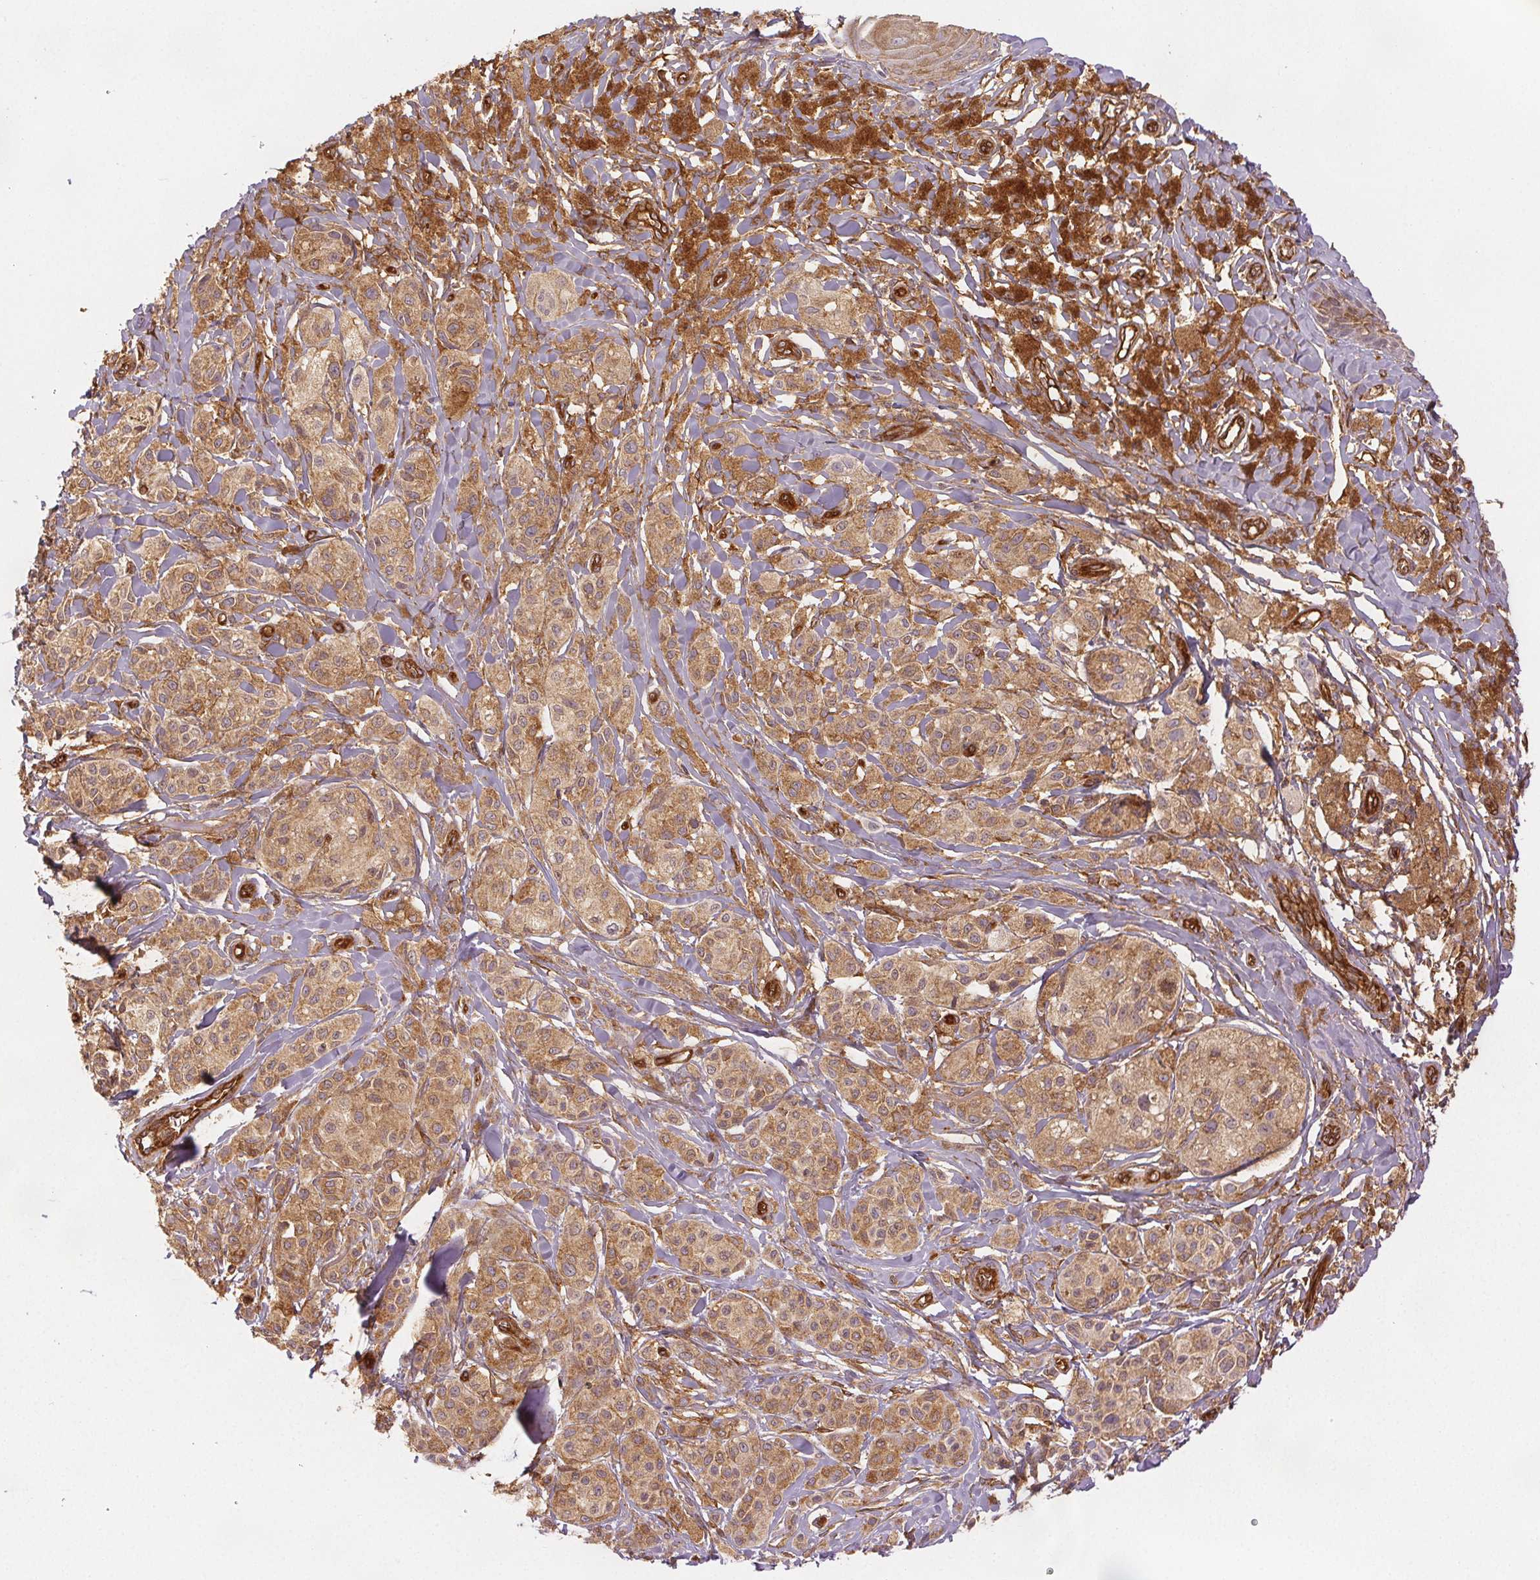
{"staining": {"intensity": "moderate", "quantity": ">75%", "location": "cytoplasmic/membranous"}, "tissue": "melanoma", "cell_type": "Tumor cells", "image_type": "cancer", "snomed": [{"axis": "morphology", "description": "Malignant melanoma, NOS"}, {"axis": "topography", "description": "Skin"}], "caption": "Human malignant melanoma stained with a protein marker shows moderate staining in tumor cells.", "gene": "DIAPH2", "patient": {"sex": "female", "age": 80}}